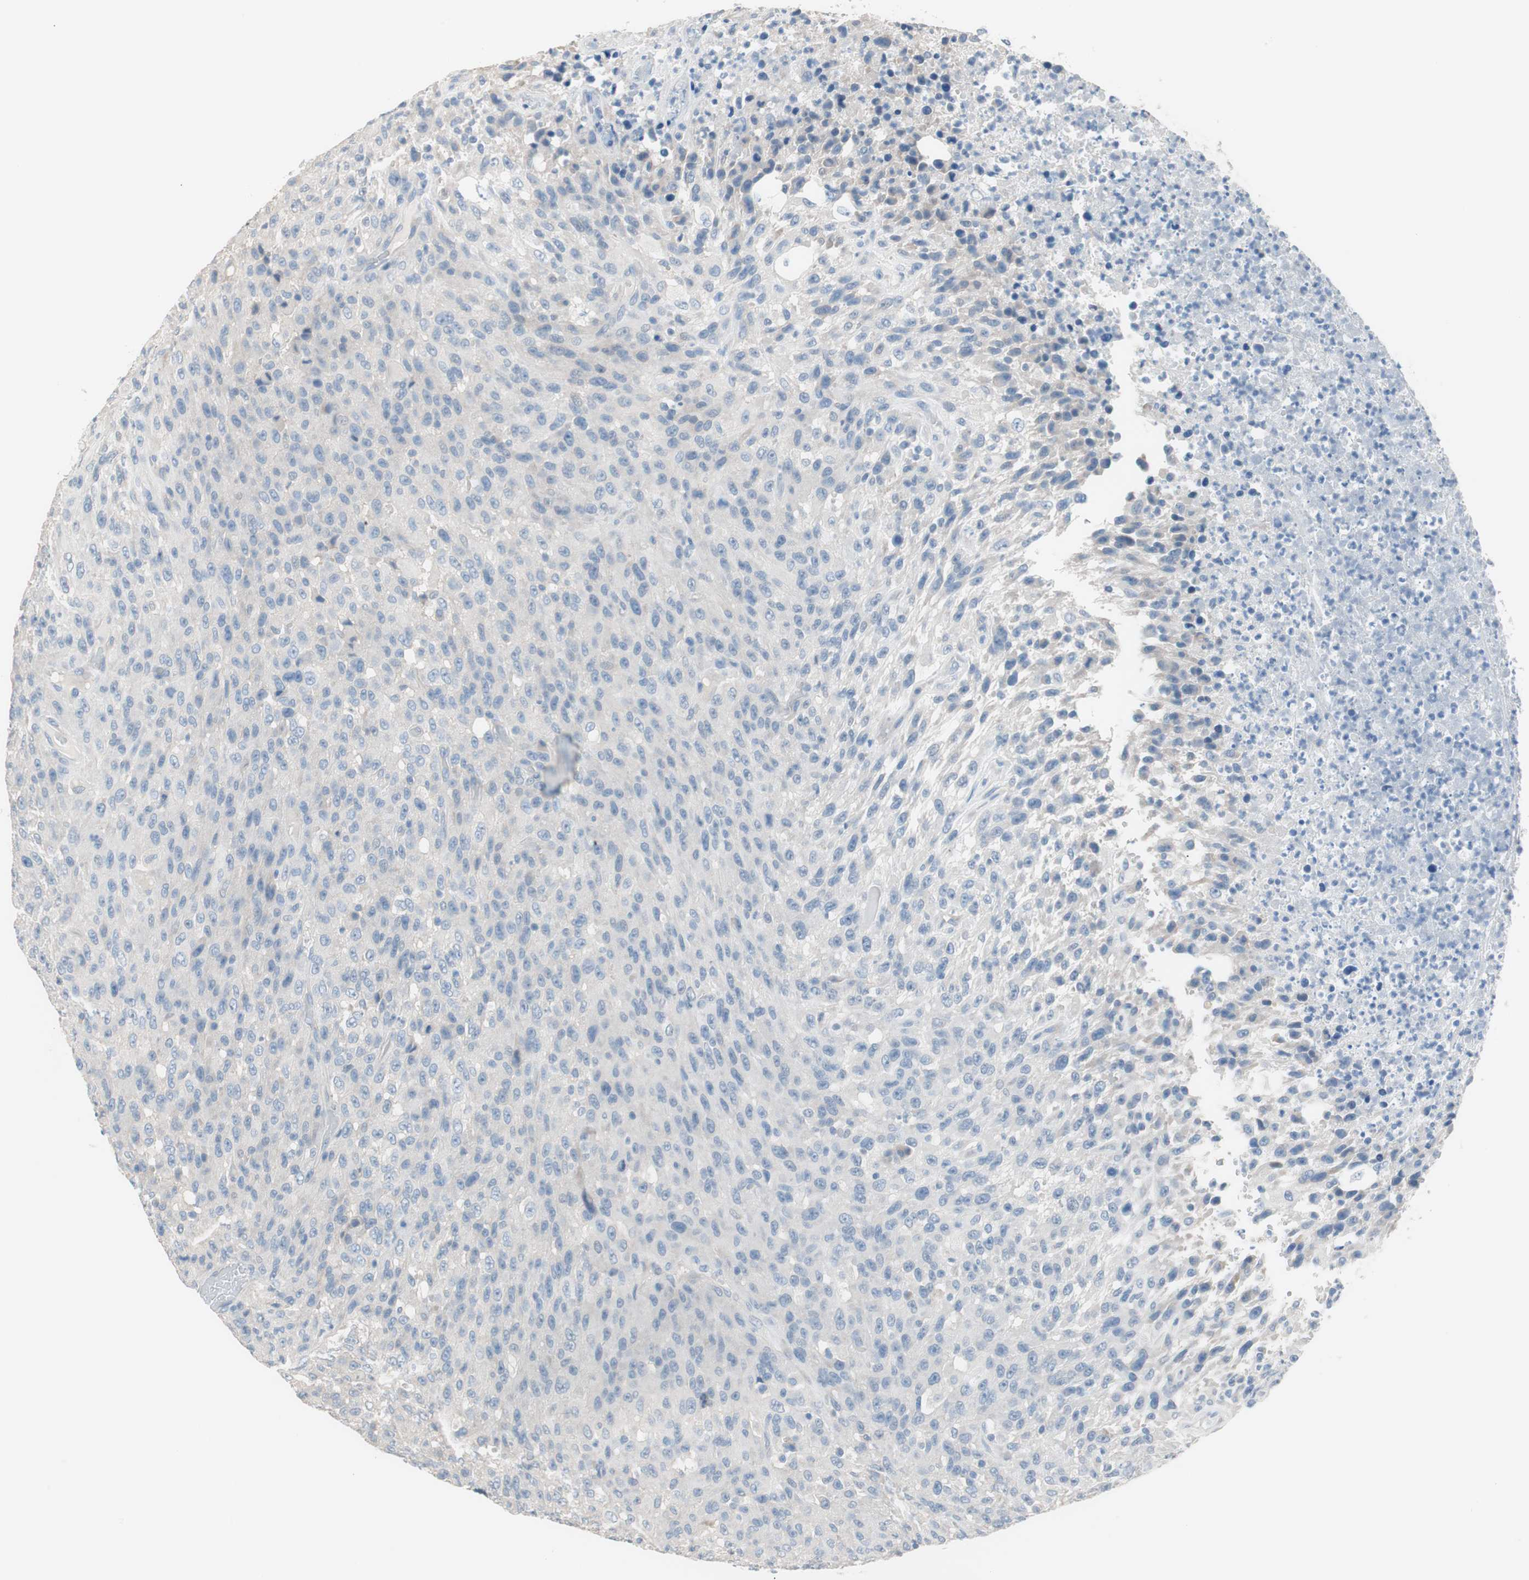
{"staining": {"intensity": "negative", "quantity": "none", "location": "none"}, "tissue": "urothelial cancer", "cell_type": "Tumor cells", "image_type": "cancer", "snomed": [{"axis": "morphology", "description": "Urothelial carcinoma, High grade"}, {"axis": "topography", "description": "Urinary bladder"}], "caption": "DAB immunohistochemical staining of human high-grade urothelial carcinoma demonstrates no significant positivity in tumor cells.", "gene": "VIL1", "patient": {"sex": "male", "age": 66}}